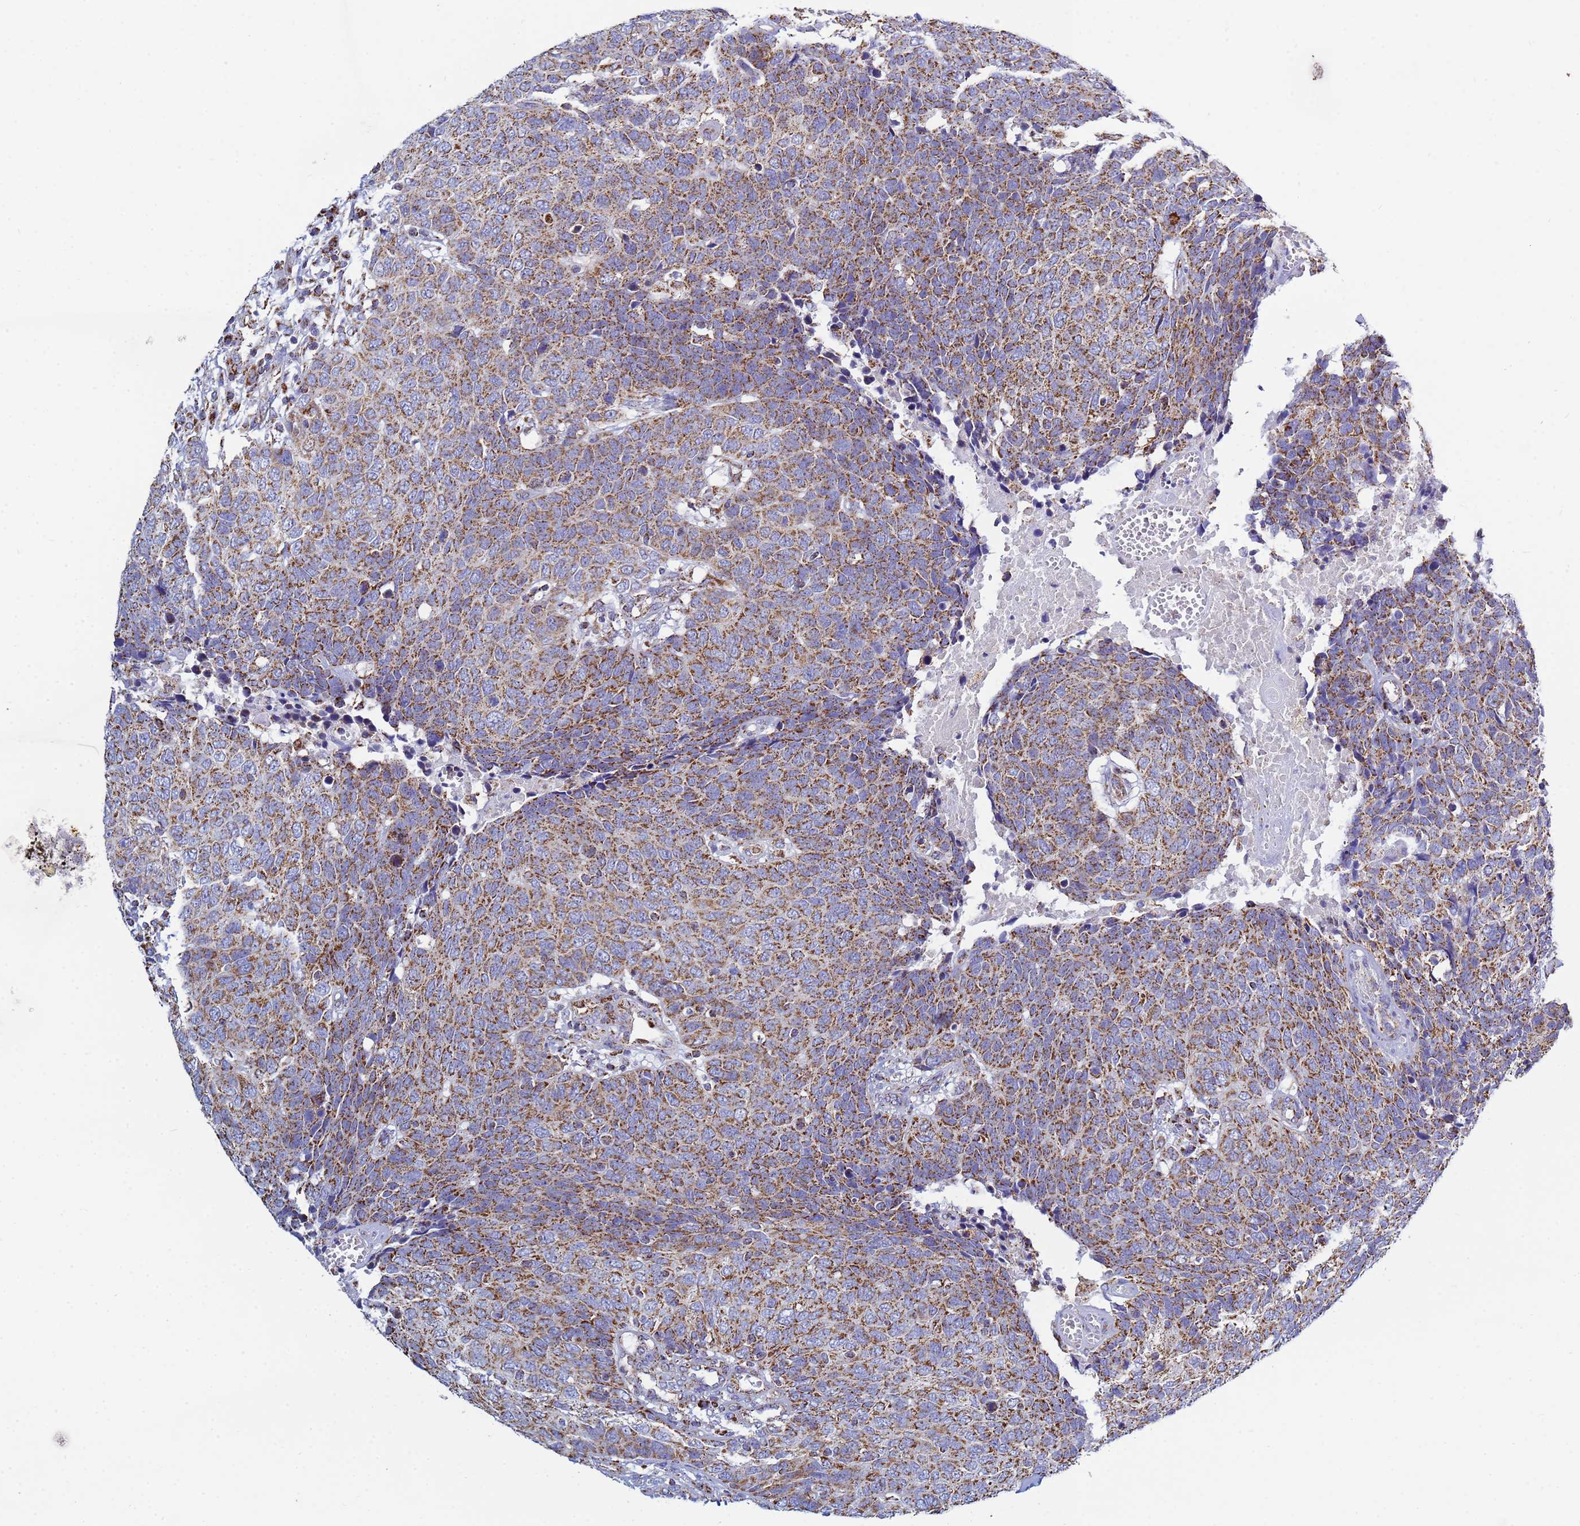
{"staining": {"intensity": "moderate", "quantity": ">75%", "location": "cytoplasmic/membranous"}, "tissue": "head and neck cancer", "cell_type": "Tumor cells", "image_type": "cancer", "snomed": [{"axis": "morphology", "description": "Squamous cell carcinoma, NOS"}, {"axis": "topography", "description": "Head-Neck"}], "caption": "An immunohistochemistry (IHC) micrograph of neoplastic tissue is shown. Protein staining in brown highlights moderate cytoplasmic/membranous positivity in squamous cell carcinoma (head and neck) within tumor cells.", "gene": "COQ4", "patient": {"sex": "male", "age": 66}}